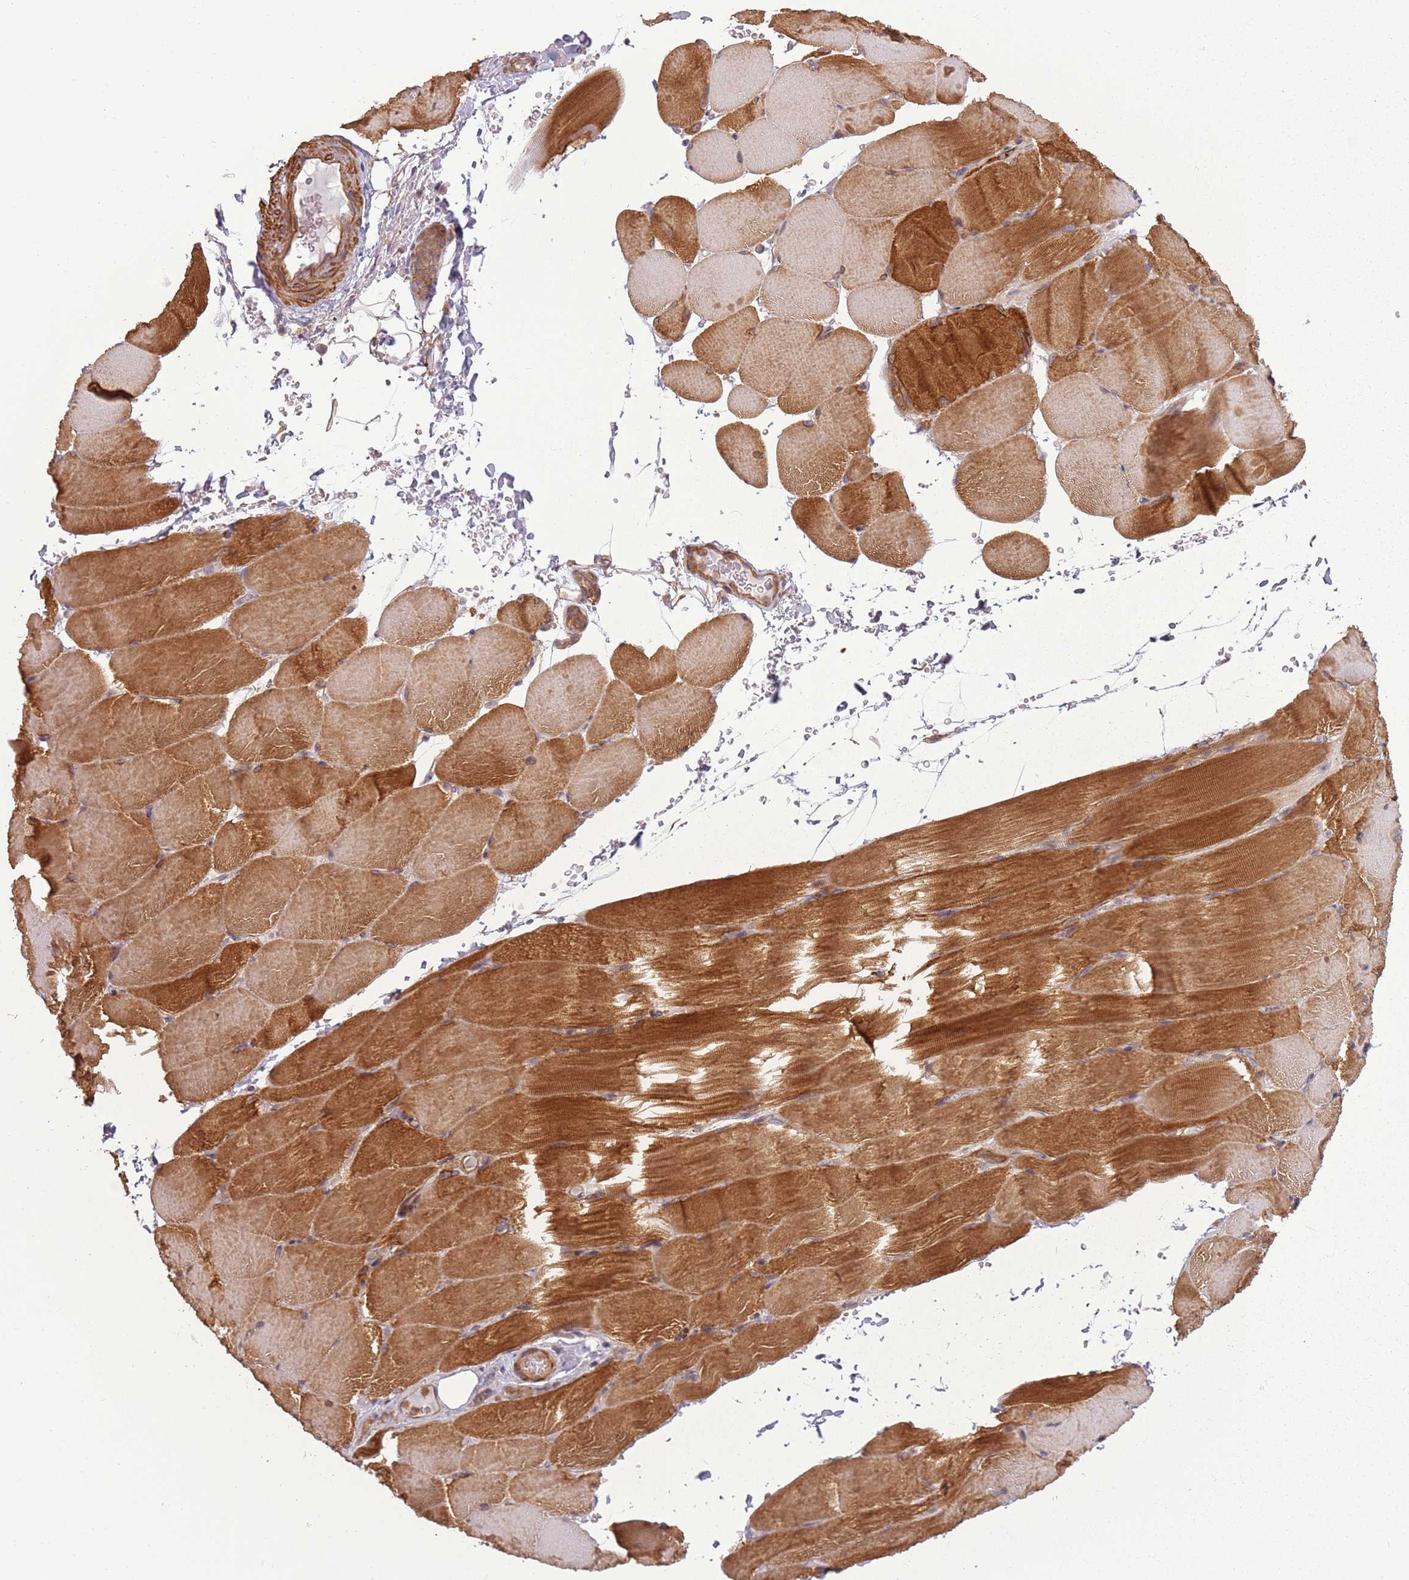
{"staining": {"intensity": "strong", "quantity": "25%-75%", "location": "cytoplasmic/membranous"}, "tissue": "skeletal muscle", "cell_type": "Myocytes", "image_type": "normal", "snomed": [{"axis": "morphology", "description": "Normal tissue, NOS"}, {"axis": "topography", "description": "Skeletal muscle"}, {"axis": "topography", "description": "Parathyroid gland"}], "caption": "IHC photomicrograph of unremarkable skeletal muscle: human skeletal muscle stained using IHC displays high levels of strong protein expression localized specifically in the cytoplasmic/membranous of myocytes, appearing as a cytoplasmic/membranous brown color.", "gene": "RPL21", "patient": {"sex": "female", "age": 37}}